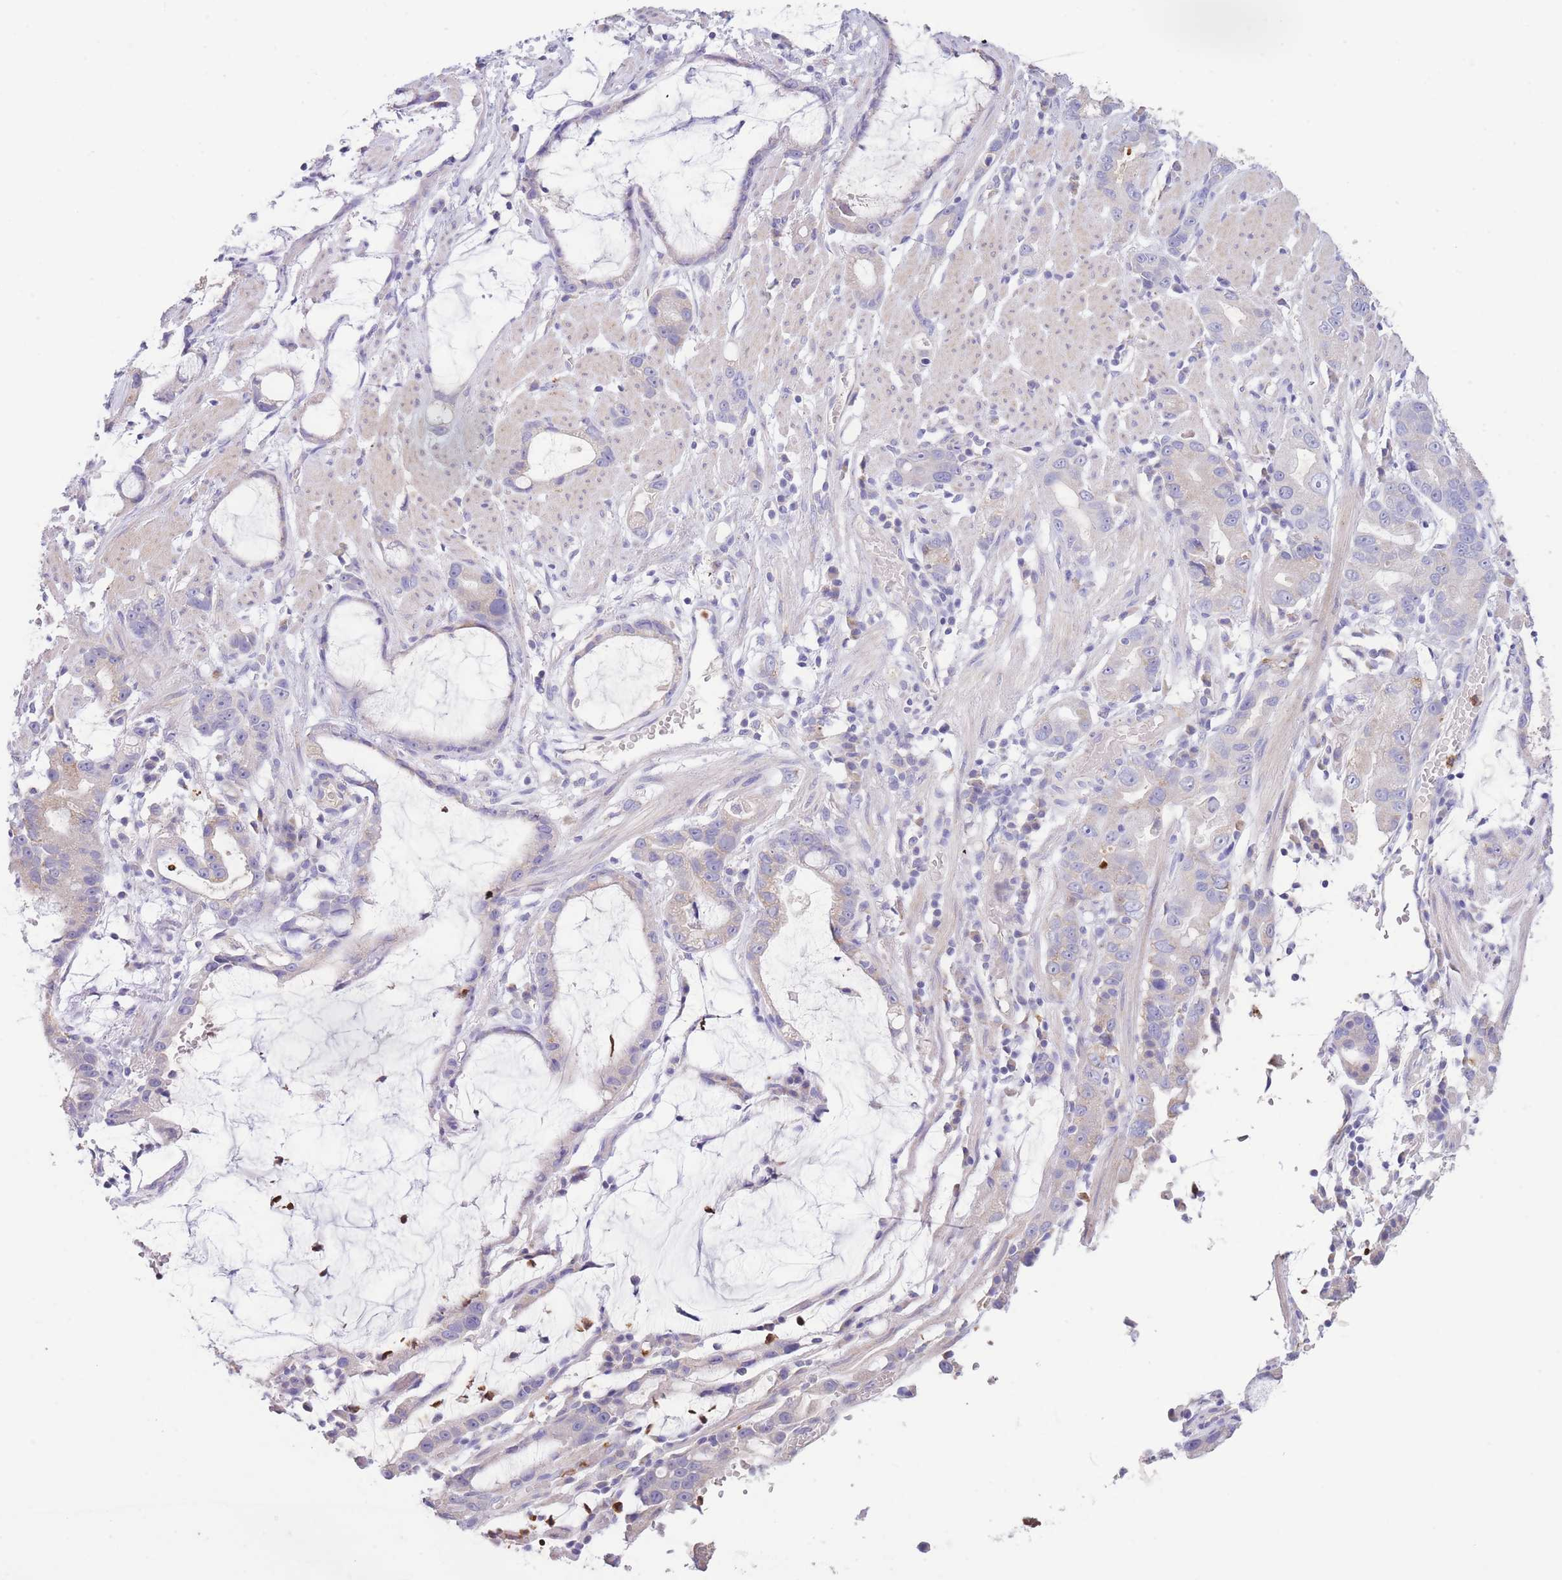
{"staining": {"intensity": "negative", "quantity": "none", "location": "none"}, "tissue": "stomach cancer", "cell_type": "Tumor cells", "image_type": "cancer", "snomed": [{"axis": "morphology", "description": "Adenocarcinoma, NOS"}, {"axis": "topography", "description": "Stomach"}], "caption": "This image is of adenocarcinoma (stomach) stained with immunohistochemistry to label a protein in brown with the nuclei are counter-stained blue. There is no positivity in tumor cells. (DAB (3,3'-diaminobenzidine) IHC, high magnification).", "gene": "CENPM", "patient": {"sex": "male", "age": 55}}